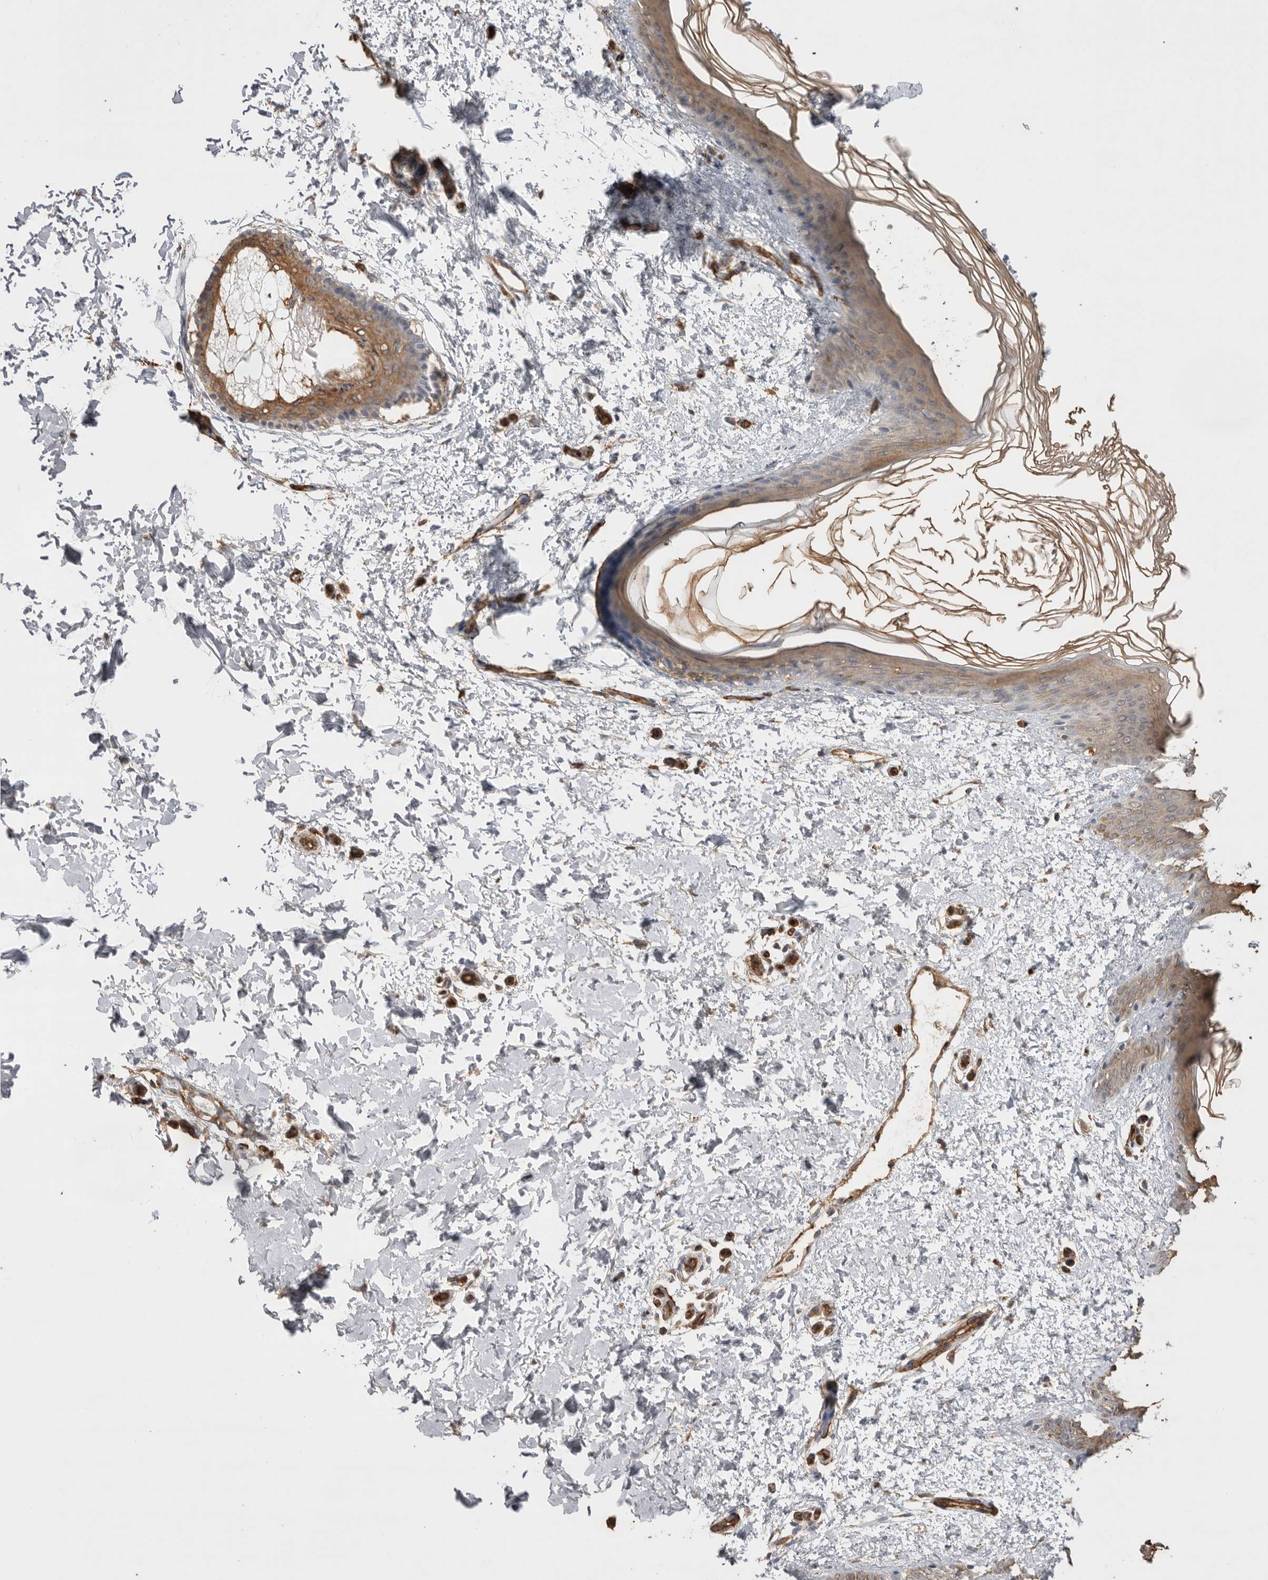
{"staining": {"intensity": "negative", "quantity": "none", "location": "none"}, "tissue": "skin", "cell_type": "Fibroblasts", "image_type": "normal", "snomed": [{"axis": "morphology", "description": "Normal tissue, NOS"}, {"axis": "morphology", "description": "Neoplasm, benign, NOS"}, {"axis": "topography", "description": "Skin"}, {"axis": "topography", "description": "Soft tissue"}], "caption": "High magnification brightfield microscopy of normal skin stained with DAB (brown) and counterstained with hematoxylin (blue): fibroblasts show no significant expression.", "gene": "IL27", "patient": {"sex": "male", "age": 26}}